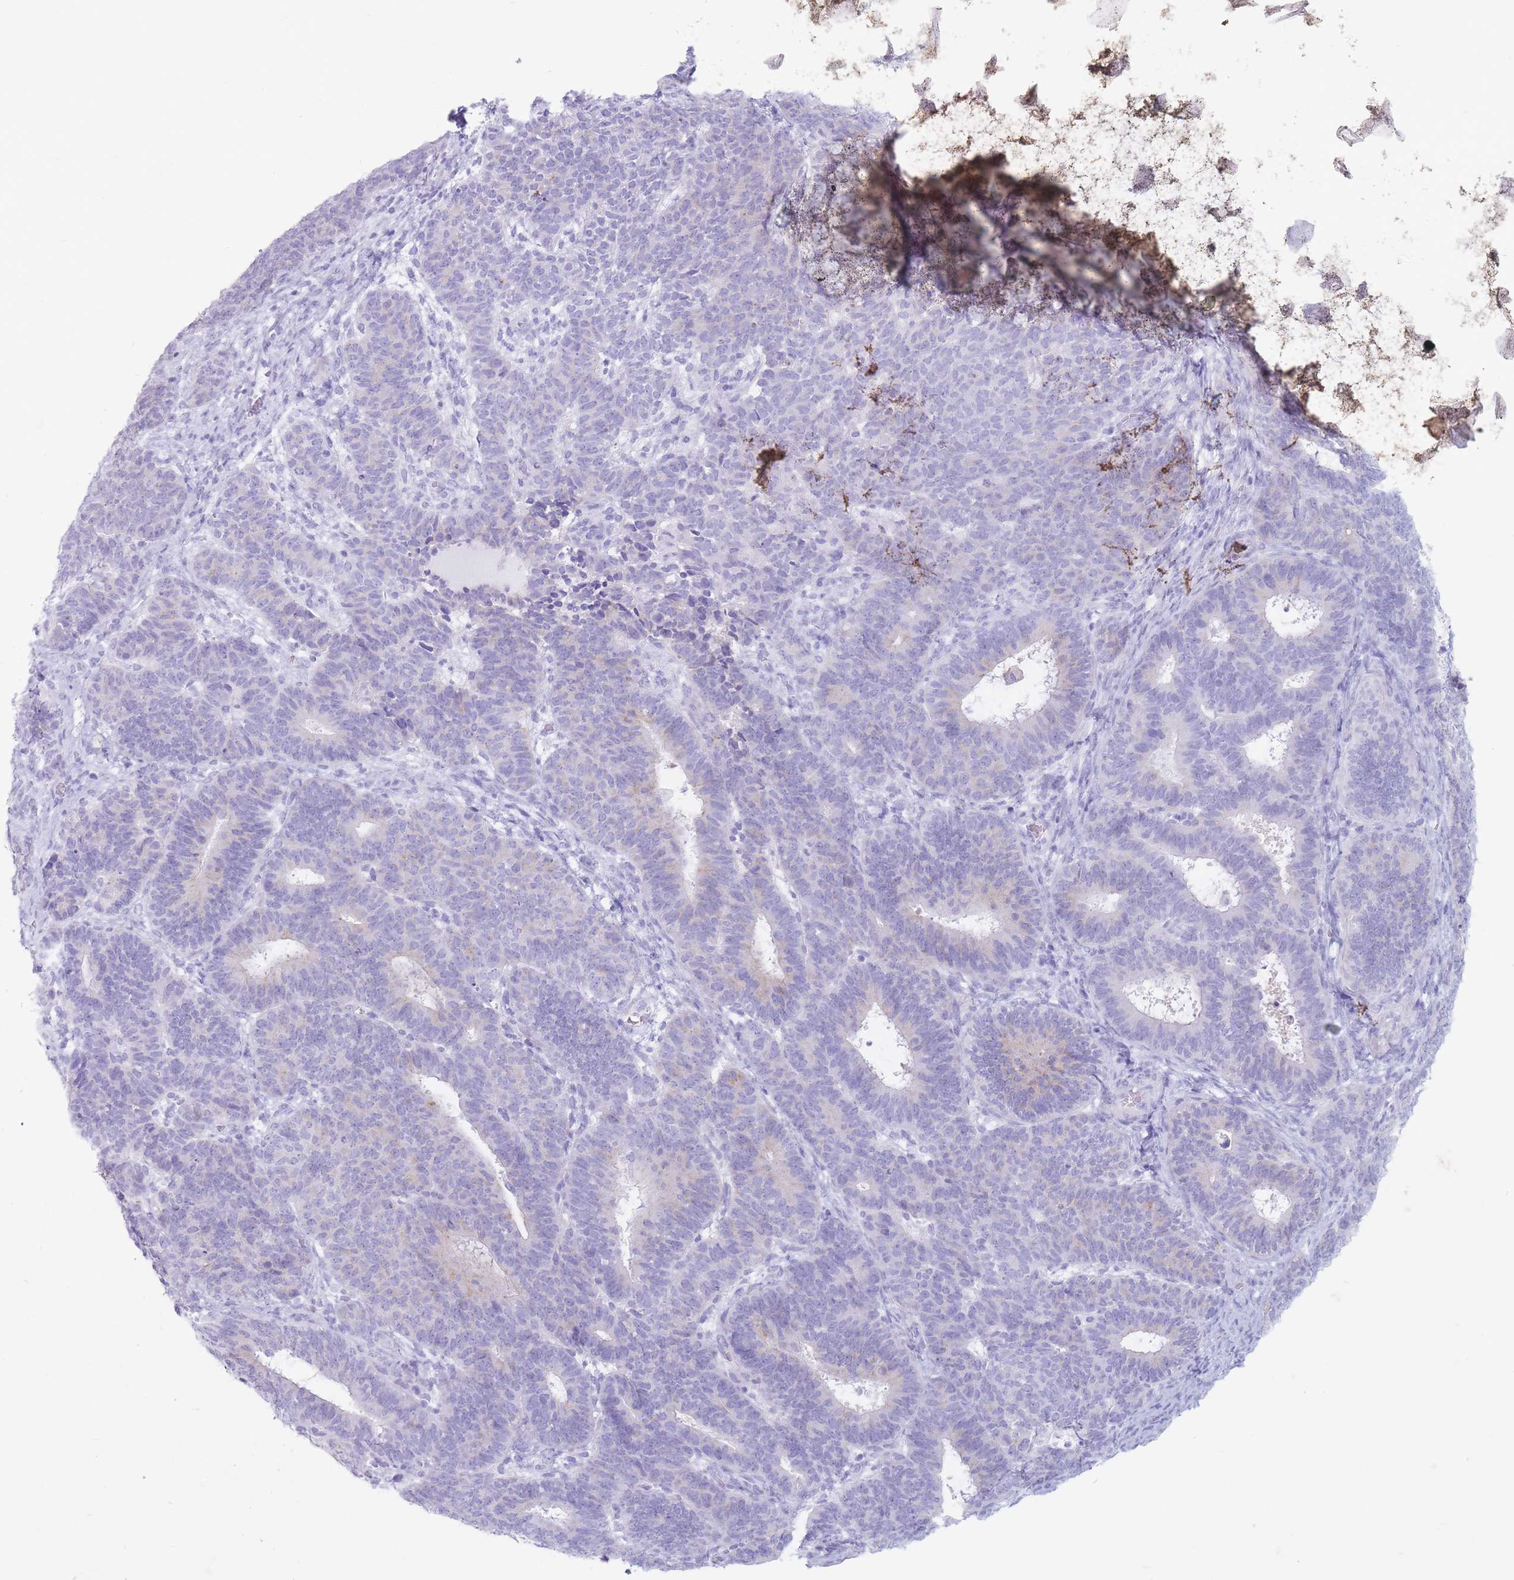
{"staining": {"intensity": "negative", "quantity": "none", "location": "none"}, "tissue": "endometrial cancer", "cell_type": "Tumor cells", "image_type": "cancer", "snomed": [{"axis": "morphology", "description": "Adenocarcinoma, NOS"}, {"axis": "topography", "description": "Endometrium"}], "caption": "Immunohistochemistry (IHC) image of neoplastic tissue: adenocarcinoma (endometrial) stained with DAB demonstrates no significant protein positivity in tumor cells.", "gene": "ST3GAL5", "patient": {"sex": "female", "age": 70}}